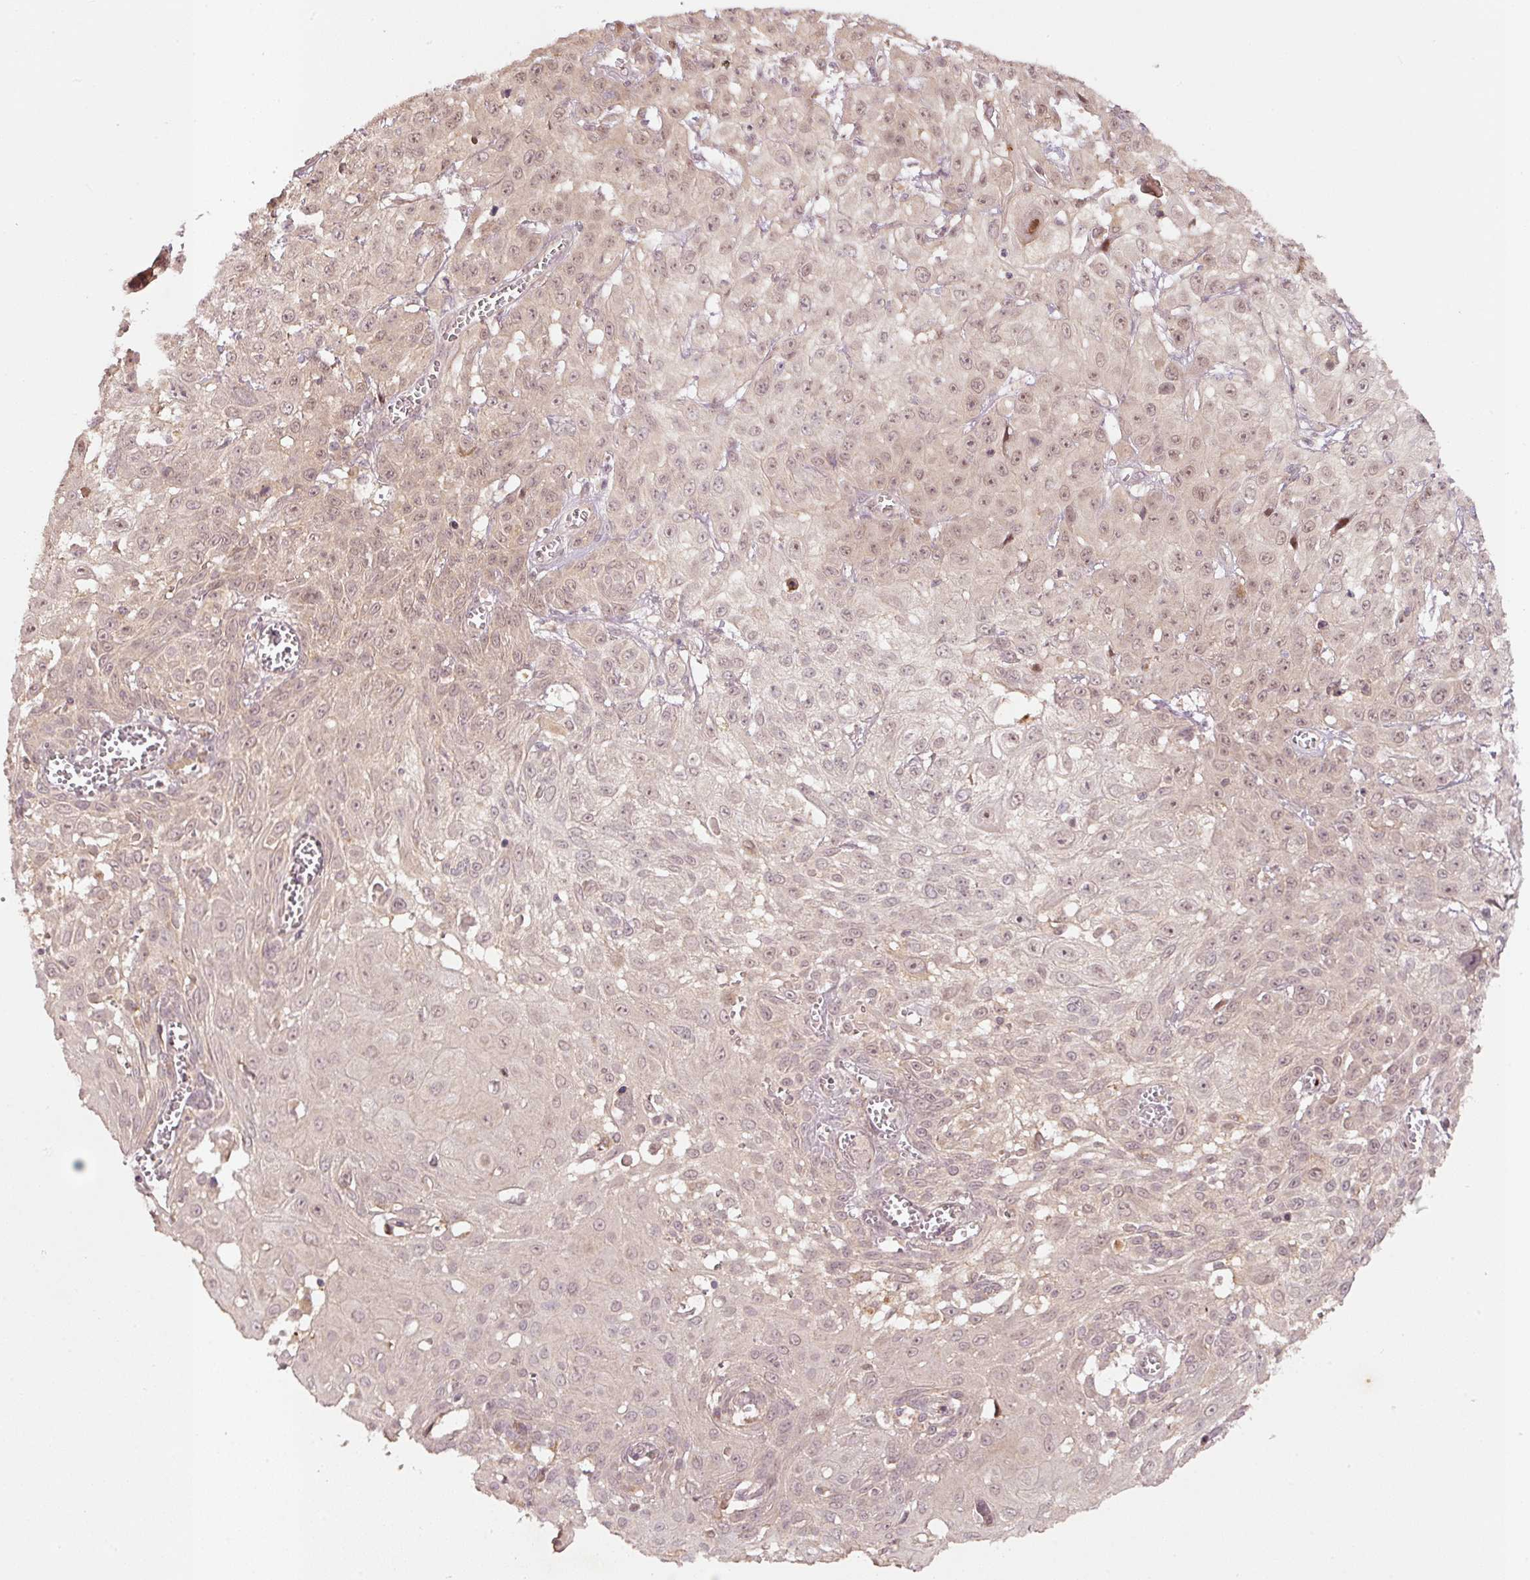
{"staining": {"intensity": "weak", "quantity": "25%-75%", "location": "nuclear"}, "tissue": "skin cancer", "cell_type": "Tumor cells", "image_type": "cancer", "snomed": [{"axis": "morphology", "description": "Squamous cell carcinoma, NOS"}, {"axis": "topography", "description": "Skin"}, {"axis": "topography", "description": "Vulva"}], "caption": "Brown immunohistochemical staining in skin squamous cell carcinoma reveals weak nuclear staining in approximately 25%-75% of tumor cells. (DAB (3,3'-diaminobenzidine) IHC, brown staining for protein, blue staining for nuclei).", "gene": "PCDHB1", "patient": {"sex": "female", "age": 71}}